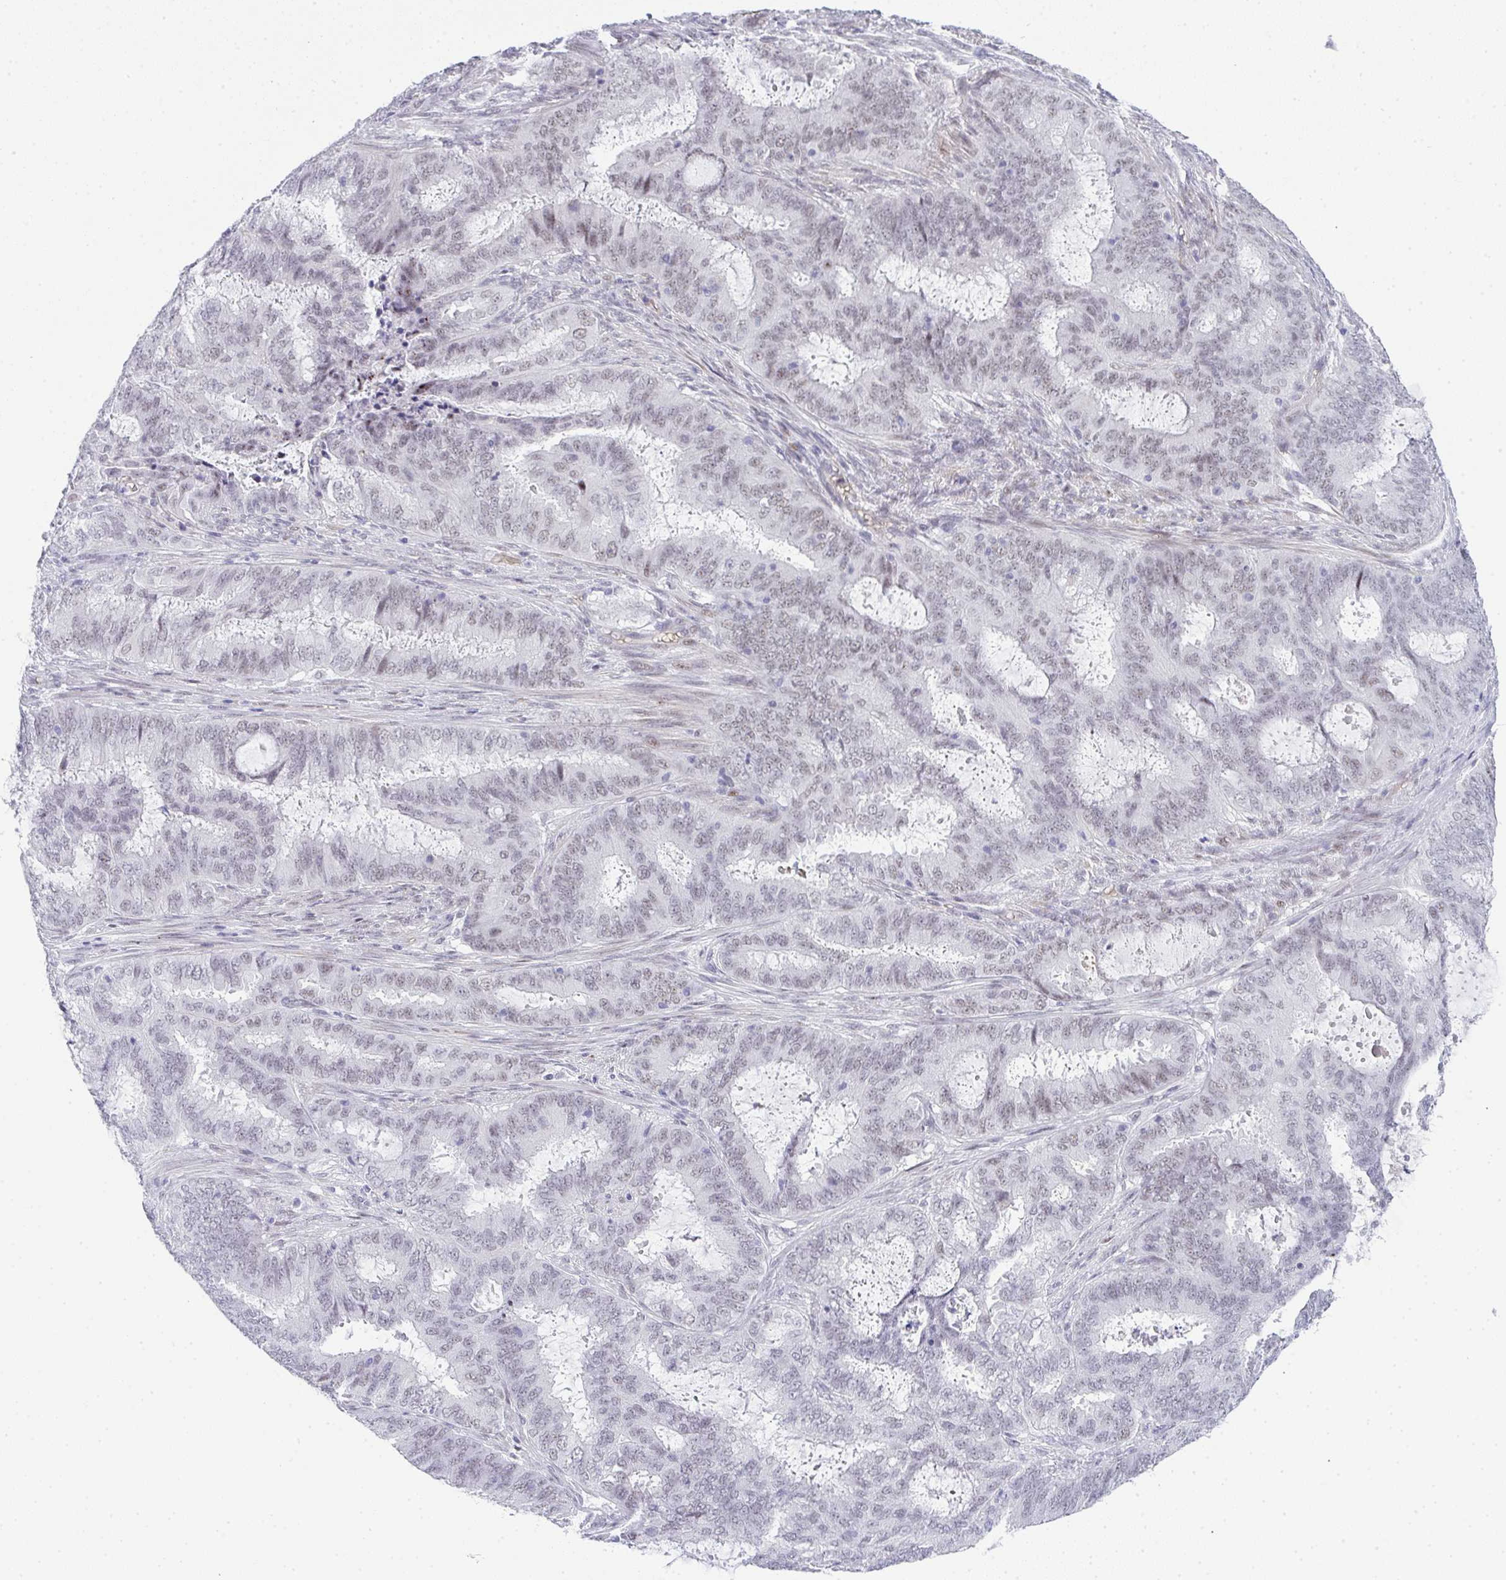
{"staining": {"intensity": "weak", "quantity": "<25%", "location": "nuclear"}, "tissue": "endometrial cancer", "cell_type": "Tumor cells", "image_type": "cancer", "snomed": [{"axis": "morphology", "description": "Adenocarcinoma, NOS"}, {"axis": "topography", "description": "Endometrium"}], "caption": "Protein analysis of endometrial cancer (adenocarcinoma) shows no significant positivity in tumor cells.", "gene": "TNMD", "patient": {"sex": "female", "age": 51}}